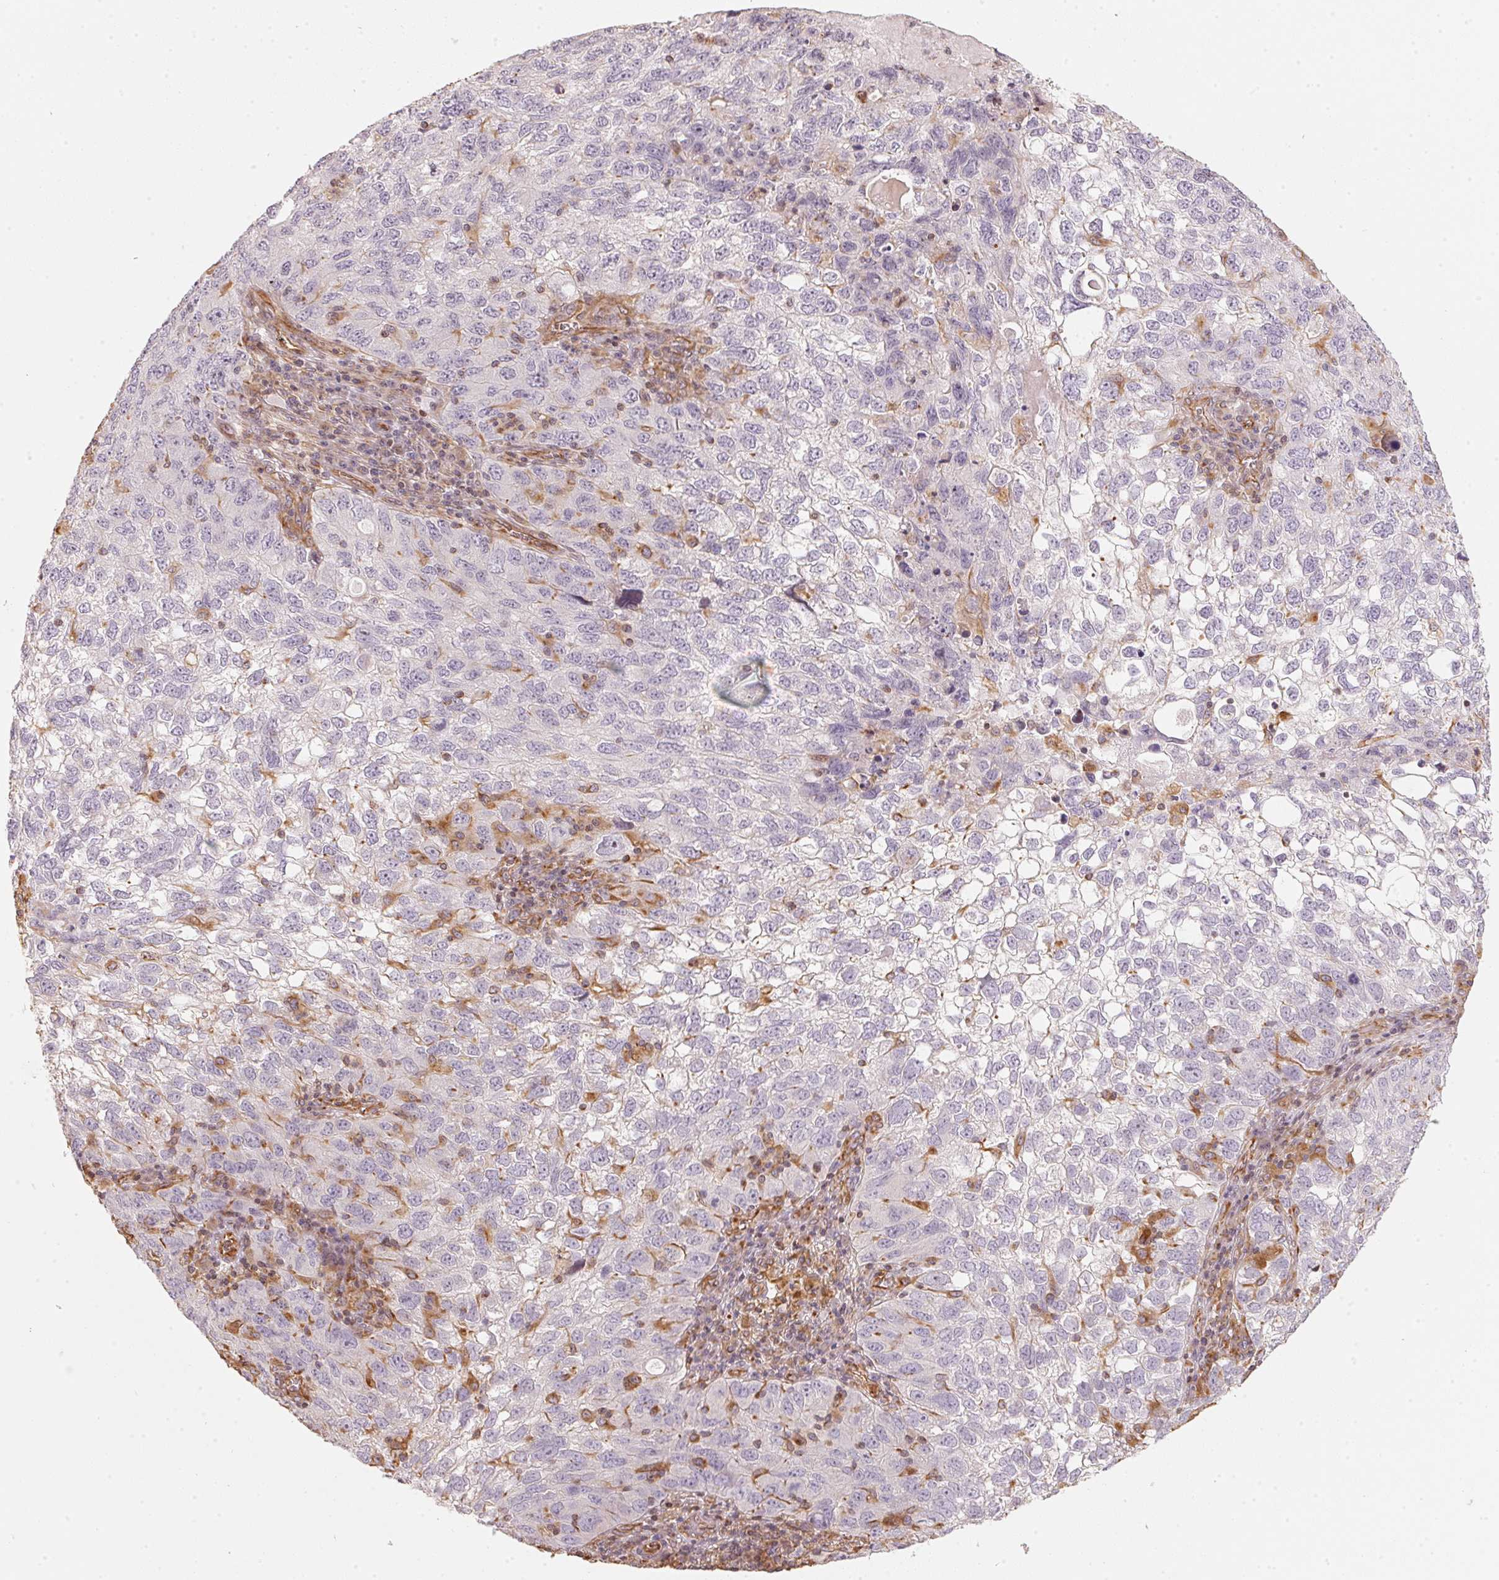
{"staining": {"intensity": "negative", "quantity": "none", "location": "none"}, "tissue": "cervical cancer", "cell_type": "Tumor cells", "image_type": "cancer", "snomed": [{"axis": "morphology", "description": "Squamous cell carcinoma, NOS"}, {"axis": "topography", "description": "Cervix"}], "caption": "DAB (3,3'-diaminobenzidine) immunohistochemical staining of cervical cancer demonstrates no significant staining in tumor cells.", "gene": "FOXR2", "patient": {"sex": "female", "age": 55}}